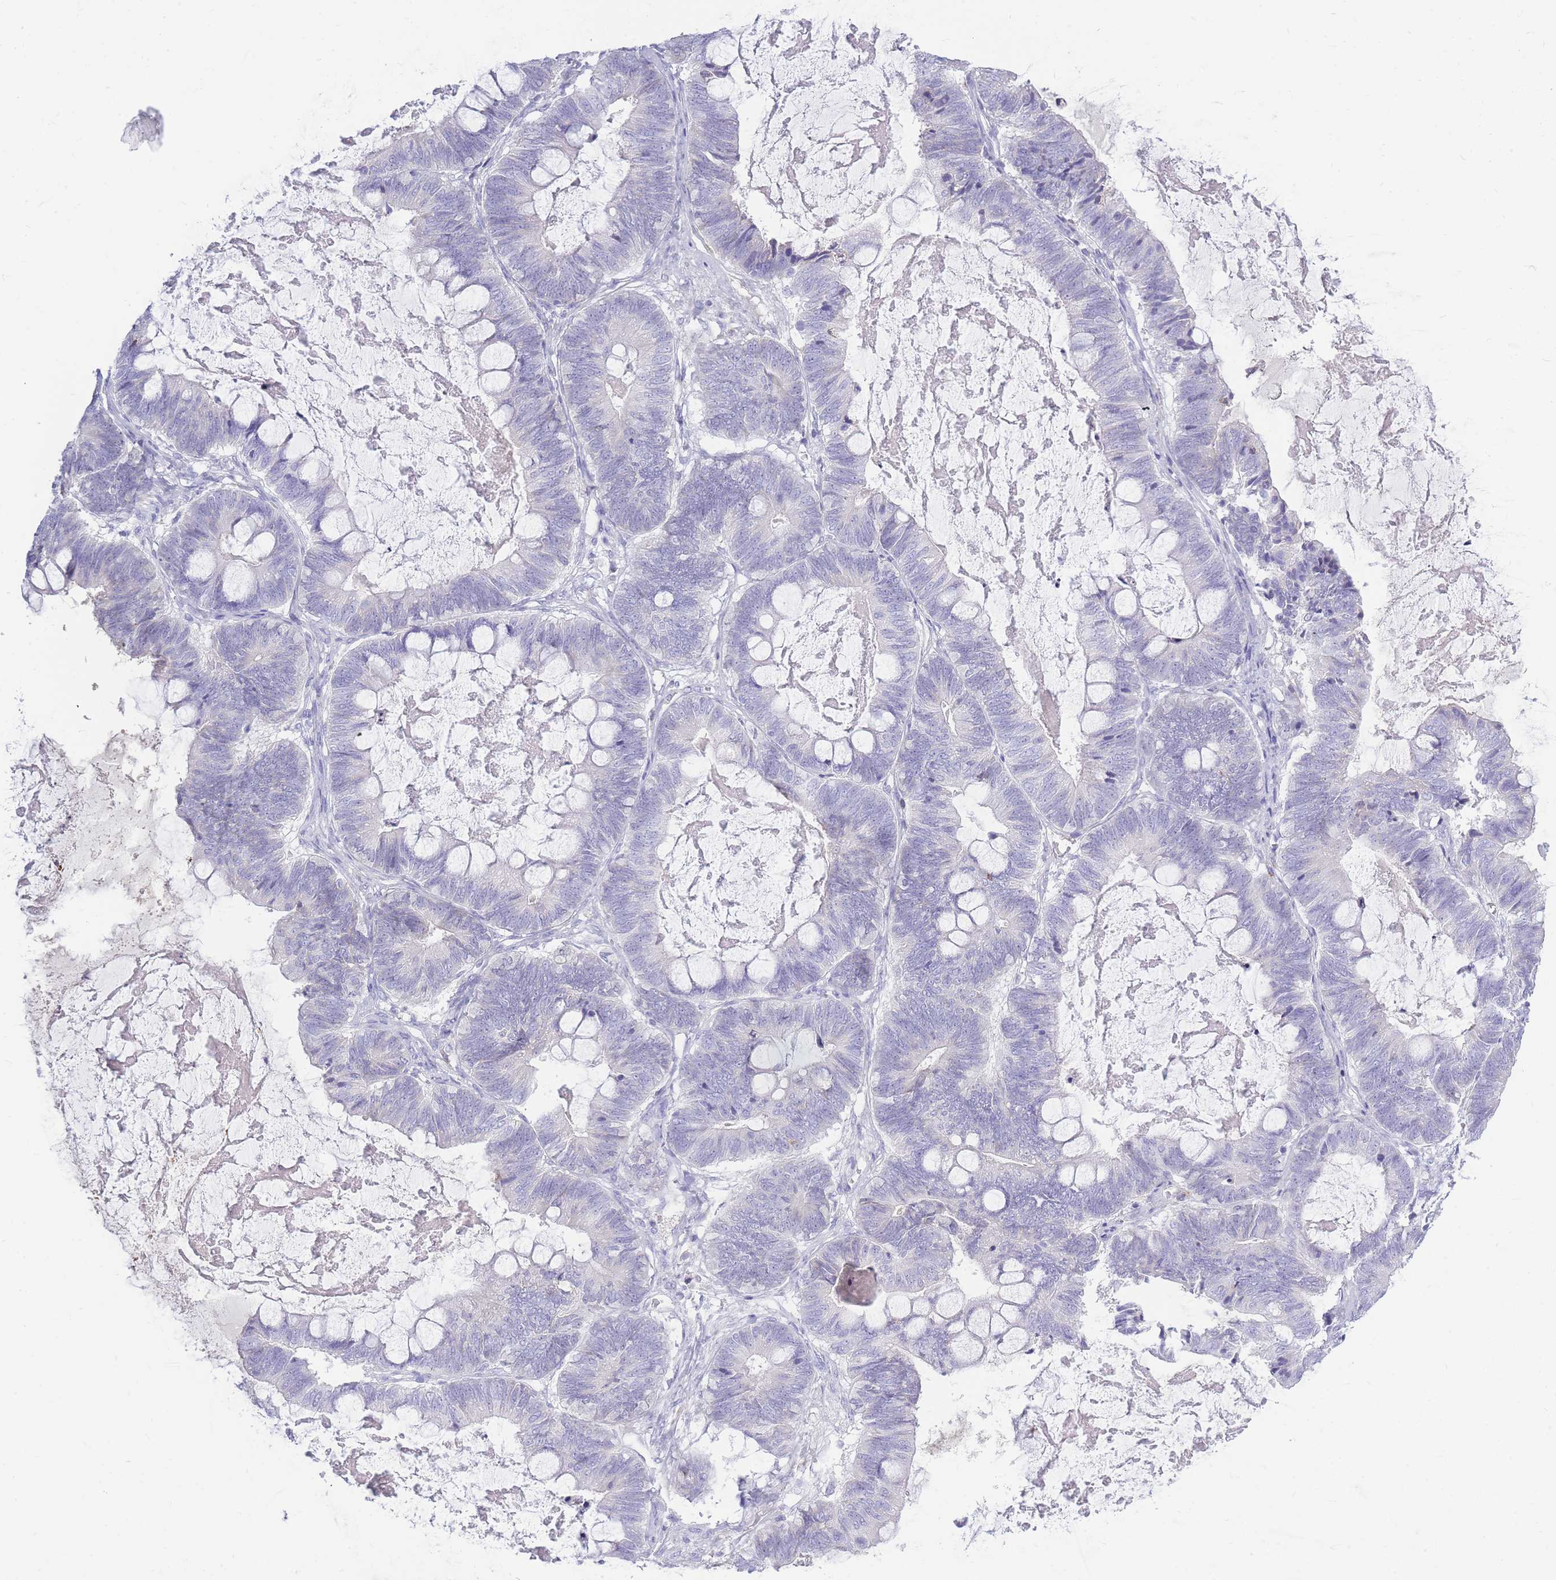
{"staining": {"intensity": "negative", "quantity": "none", "location": "none"}, "tissue": "ovarian cancer", "cell_type": "Tumor cells", "image_type": "cancer", "snomed": [{"axis": "morphology", "description": "Cystadenocarcinoma, mucinous, NOS"}, {"axis": "topography", "description": "Ovary"}], "caption": "The immunohistochemistry micrograph has no significant staining in tumor cells of ovarian cancer tissue.", "gene": "TPSD1", "patient": {"sex": "female", "age": 61}}